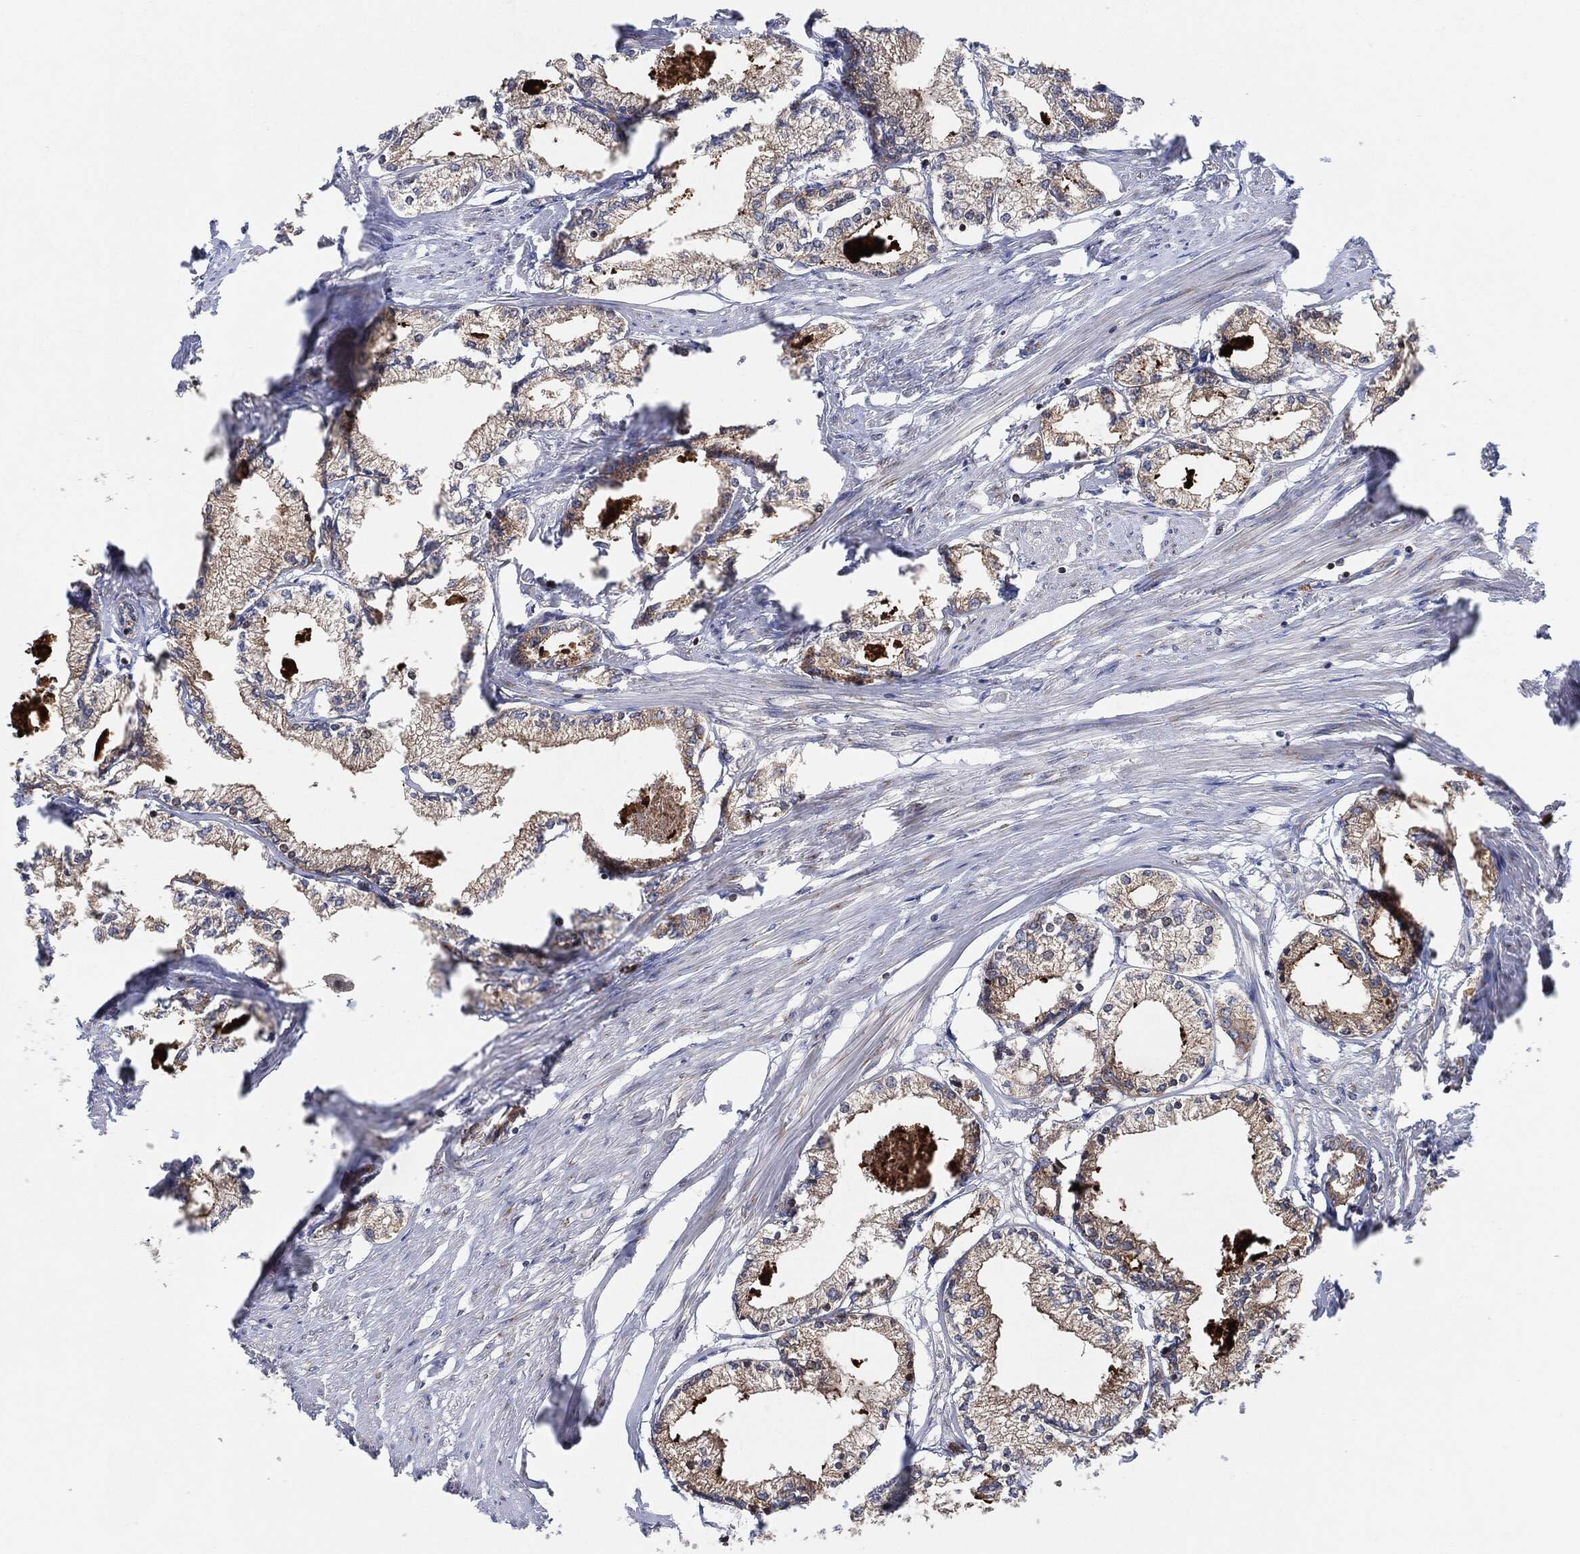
{"staining": {"intensity": "weak", "quantity": "<25%", "location": "cytoplasmic/membranous"}, "tissue": "prostate cancer", "cell_type": "Tumor cells", "image_type": "cancer", "snomed": [{"axis": "morphology", "description": "Adenocarcinoma, NOS"}, {"axis": "topography", "description": "Prostate"}], "caption": "Prostate cancer was stained to show a protein in brown. There is no significant staining in tumor cells.", "gene": "EIF2S2", "patient": {"sex": "male", "age": 56}}